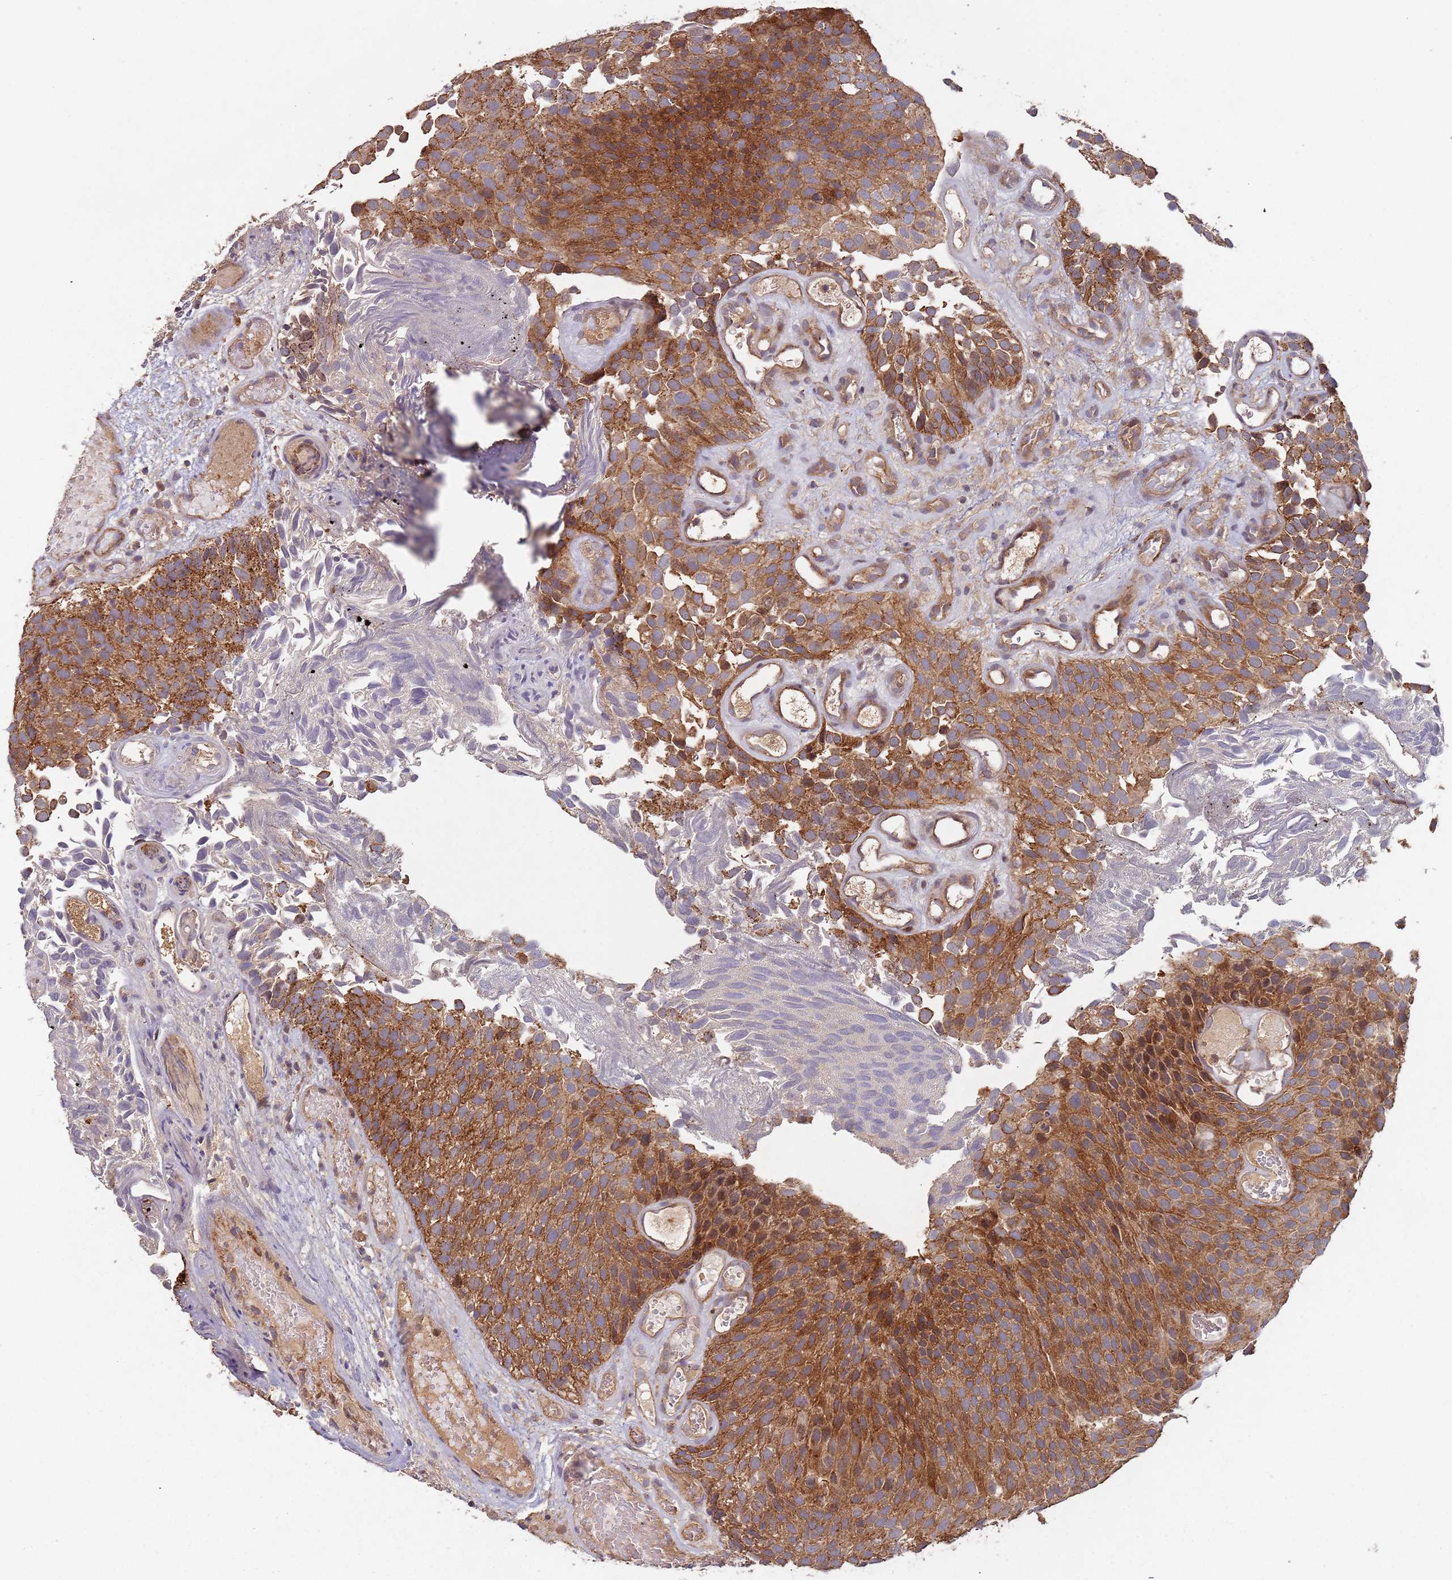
{"staining": {"intensity": "strong", "quantity": ">75%", "location": "cytoplasmic/membranous"}, "tissue": "urothelial cancer", "cell_type": "Tumor cells", "image_type": "cancer", "snomed": [{"axis": "morphology", "description": "Urothelial carcinoma, Low grade"}, {"axis": "topography", "description": "Urinary bladder"}], "caption": "Immunohistochemical staining of urothelial cancer displays strong cytoplasmic/membranous protein positivity in about >75% of tumor cells.", "gene": "KANSL1L", "patient": {"sex": "male", "age": 89}}